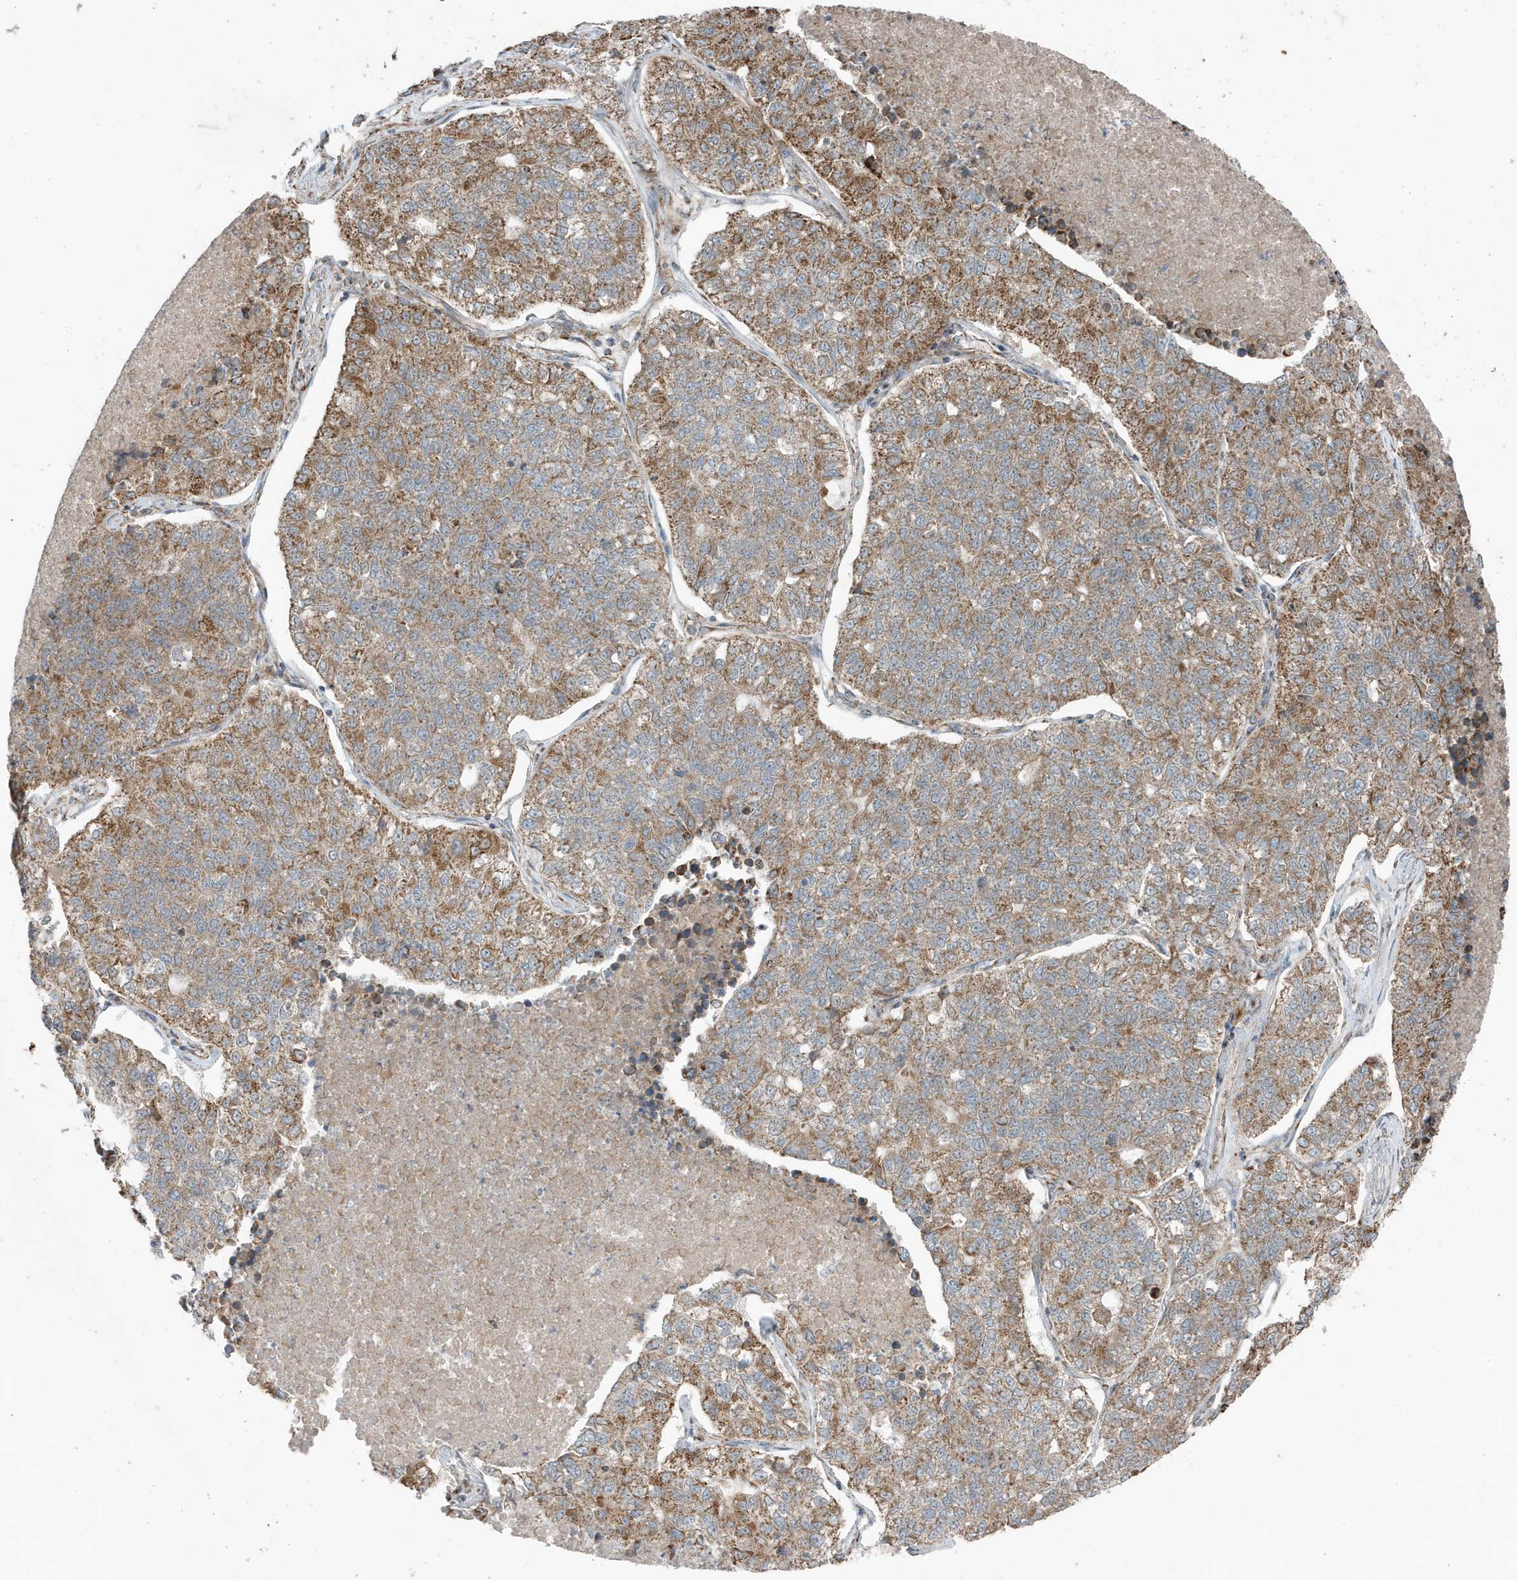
{"staining": {"intensity": "moderate", "quantity": ">75%", "location": "cytoplasmic/membranous"}, "tissue": "lung cancer", "cell_type": "Tumor cells", "image_type": "cancer", "snomed": [{"axis": "morphology", "description": "Adenocarcinoma, NOS"}, {"axis": "topography", "description": "Lung"}], "caption": "An immunohistochemistry (IHC) photomicrograph of neoplastic tissue is shown. Protein staining in brown labels moderate cytoplasmic/membranous positivity in adenocarcinoma (lung) within tumor cells.", "gene": "GOLGA4", "patient": {"sex": "male", "age": 49}}